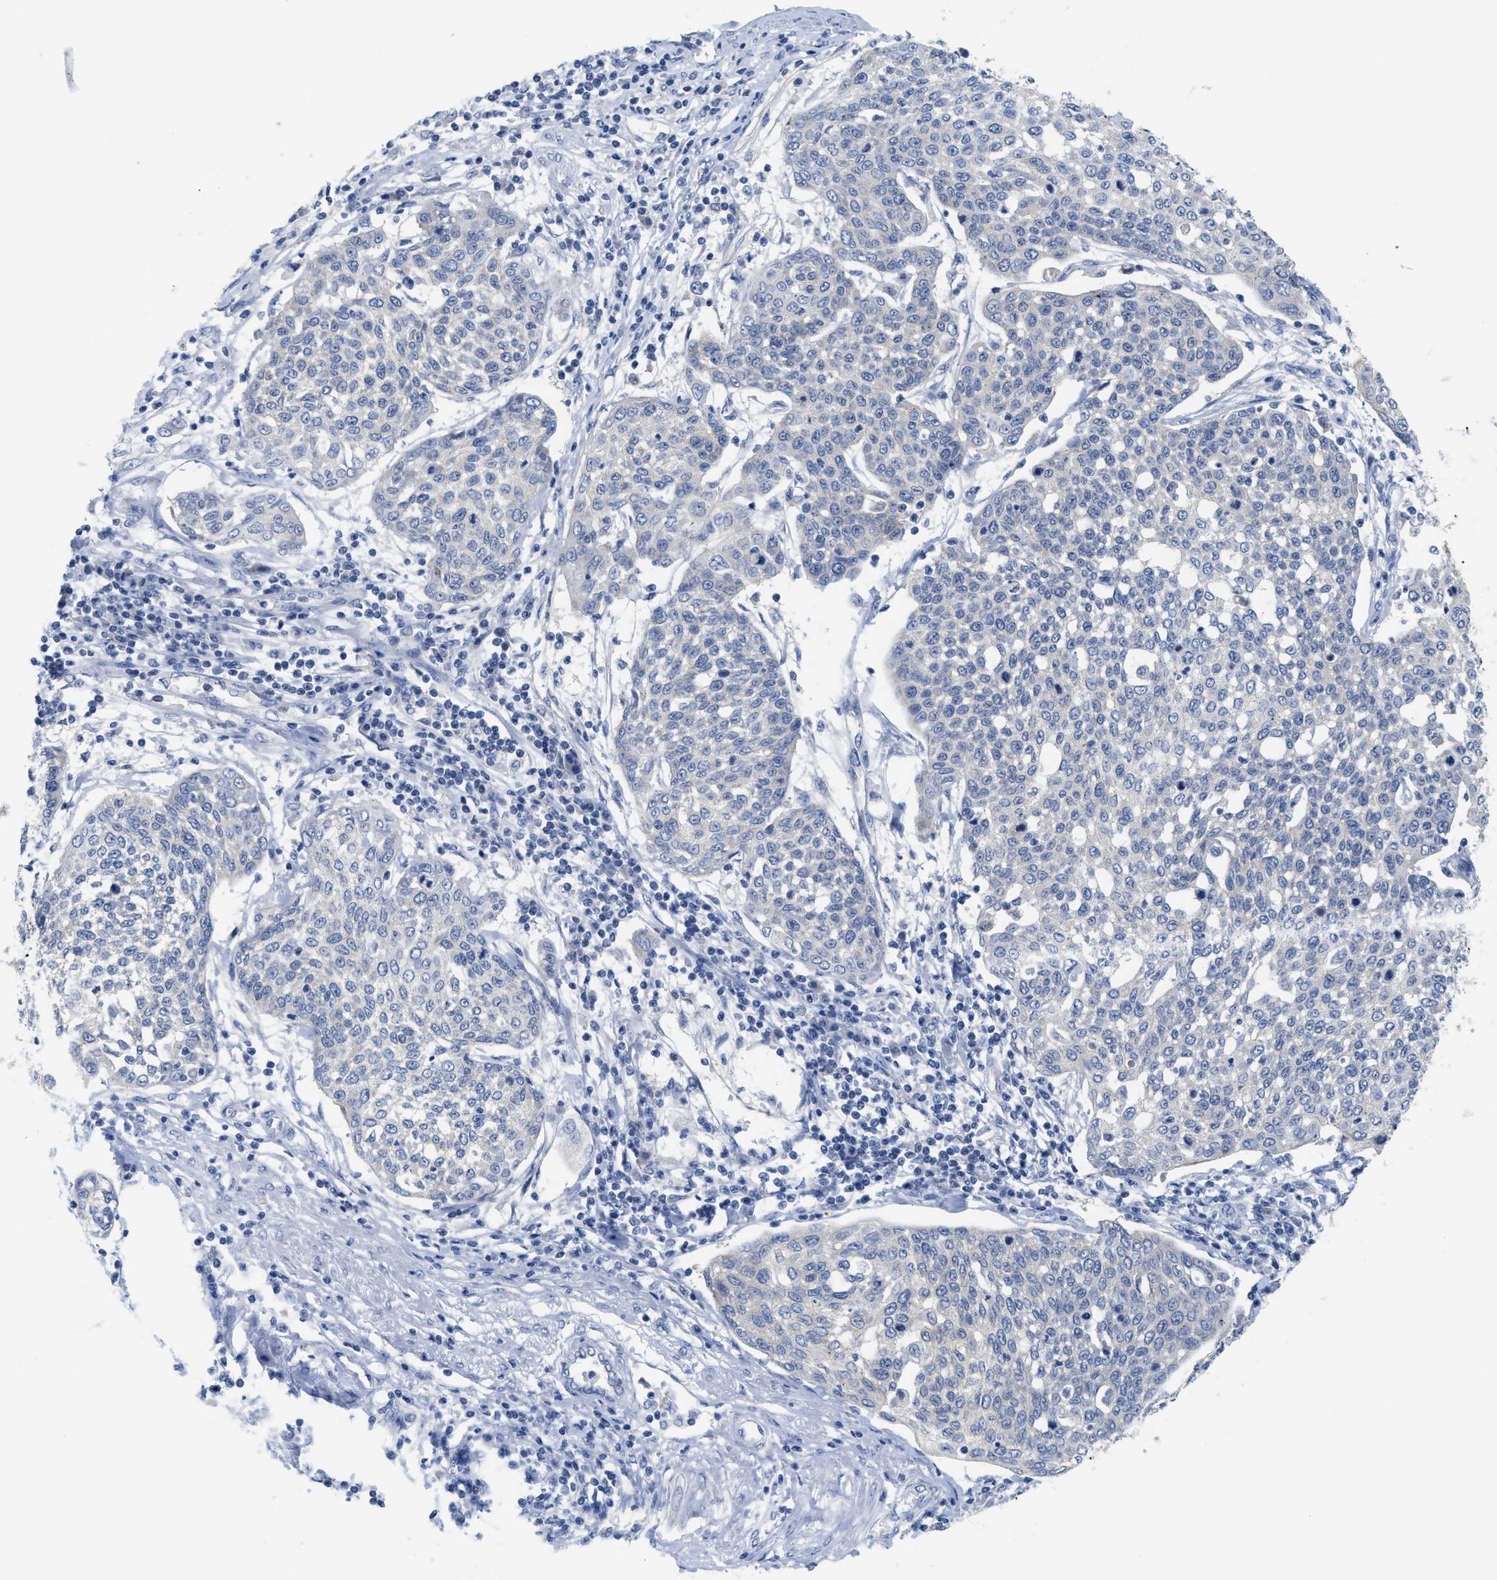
{"staining": {"intensity": "negative", "quantity": "none", "location": "none"}, "tissue": "cervical cancer", "cell_type": "Tumor cells", "image_type": "cancer", "snomed": [{"axis": "morphology", "description": "Squamous cell carcinoma, NOS"}, {"axis": "topography", "description": "Cervix"}], "caption": "DAB (3,3'-diaminobenzidine) immunohistochemical staining of human cervical squamous cell carcinoma exhibits no significant positivity in tumor cells.", "gene": "GATD3", "patient": {"sex": "female", "age": 34}}